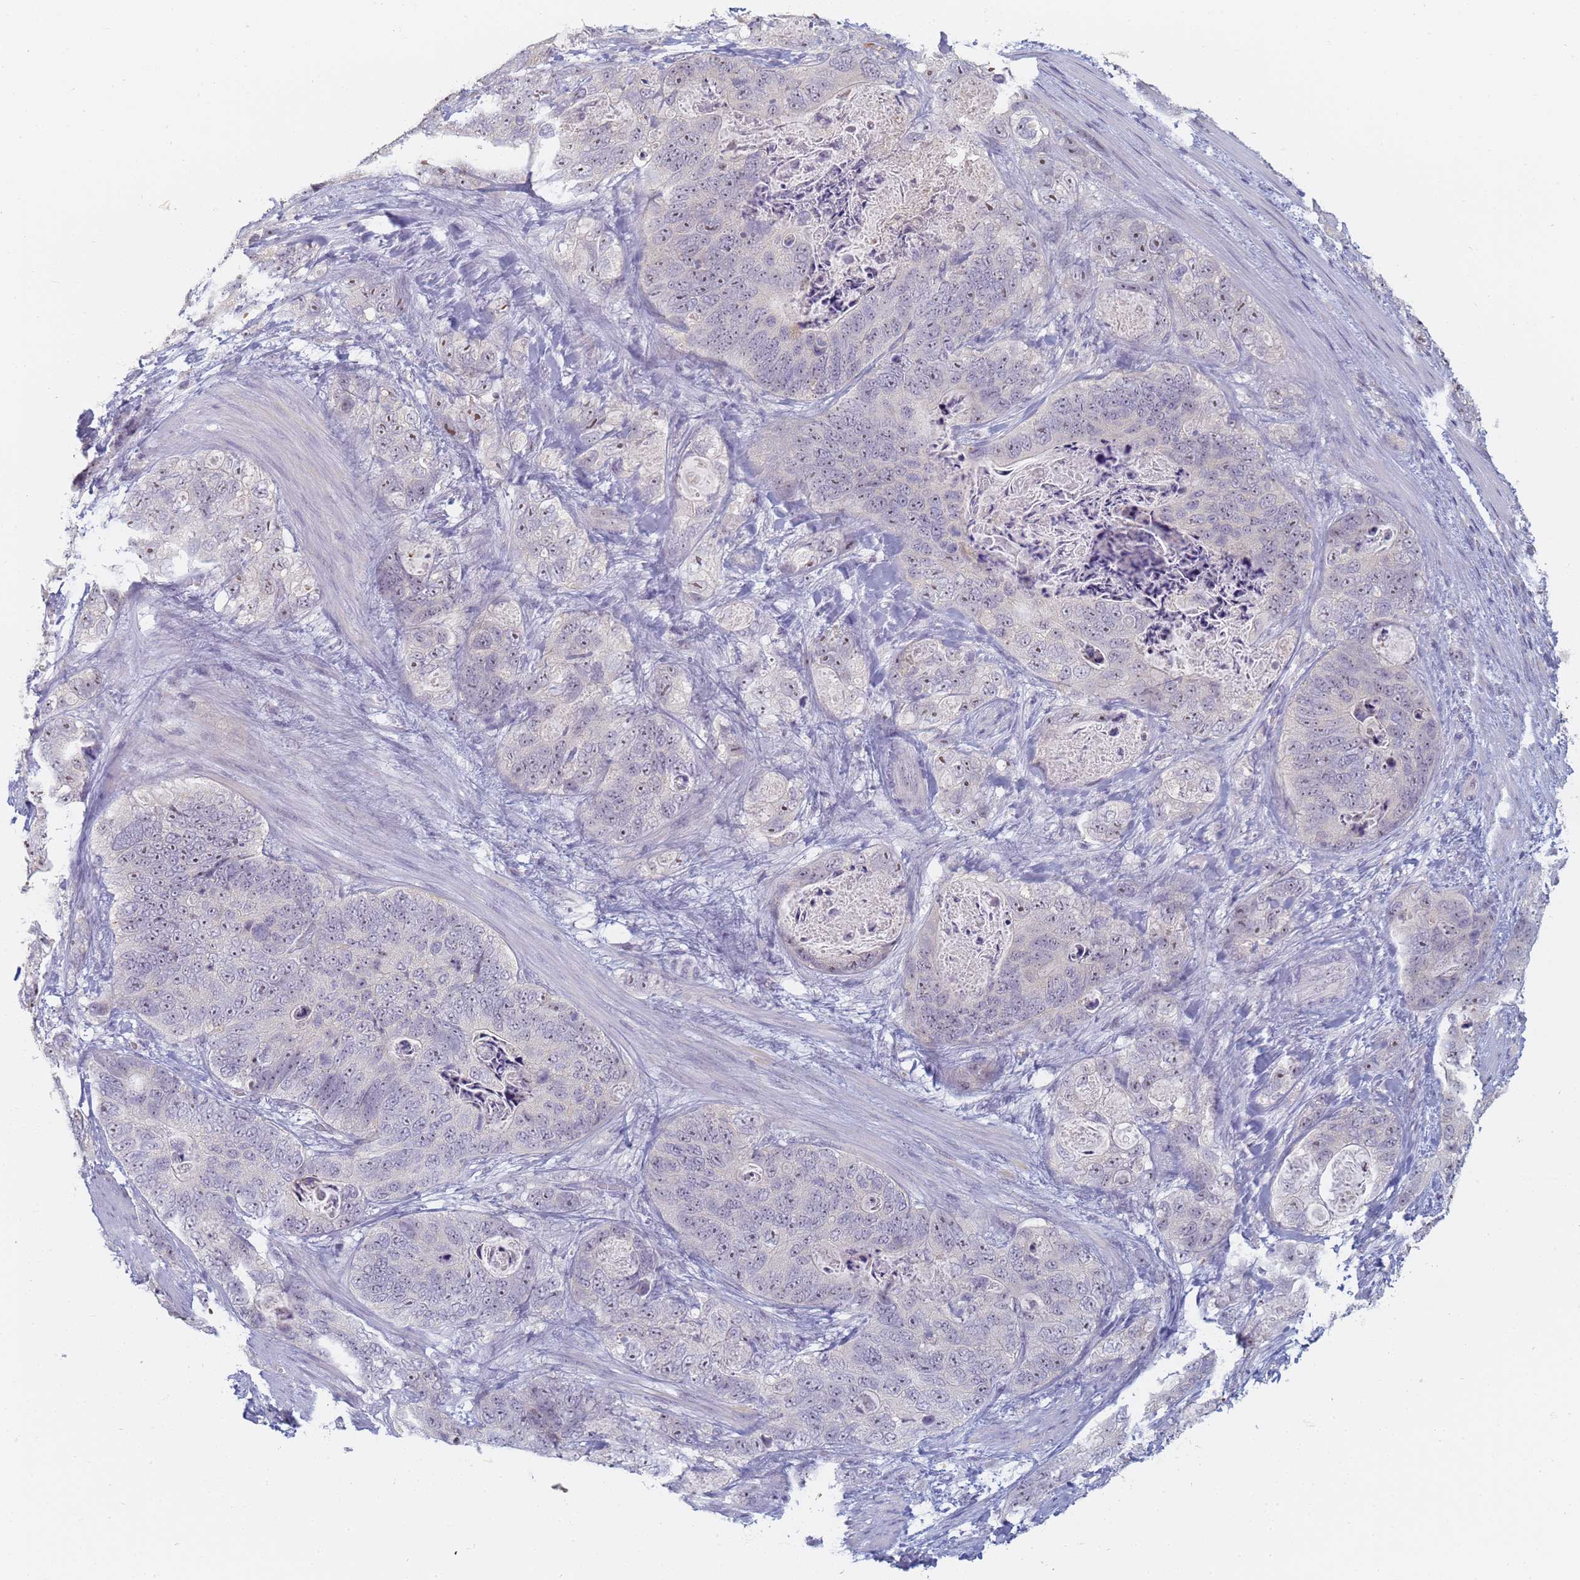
{"staining": {"intensity": "weak", "quantity": "25%-75%", "location": "nuclear"}, "tissue": "stomach cancer", "cell_type": "Tumor cells", "image_type": "cancer", "snomed": [{"axis": "morphology", "description": "Normal tissue, NOS"}, {"axis": "morphology", "description": "Adenocarcinoma, NOS"}, {"axis": "topography", "description": "Stomach"}], "caption": "Tumor cells show low levels of weak nuclear positivity in about 25%-75% of cells in adenocarcinoma (stomach).", "gene": "SLC38A9", "patient": {"sex": "female", "age": 89}}